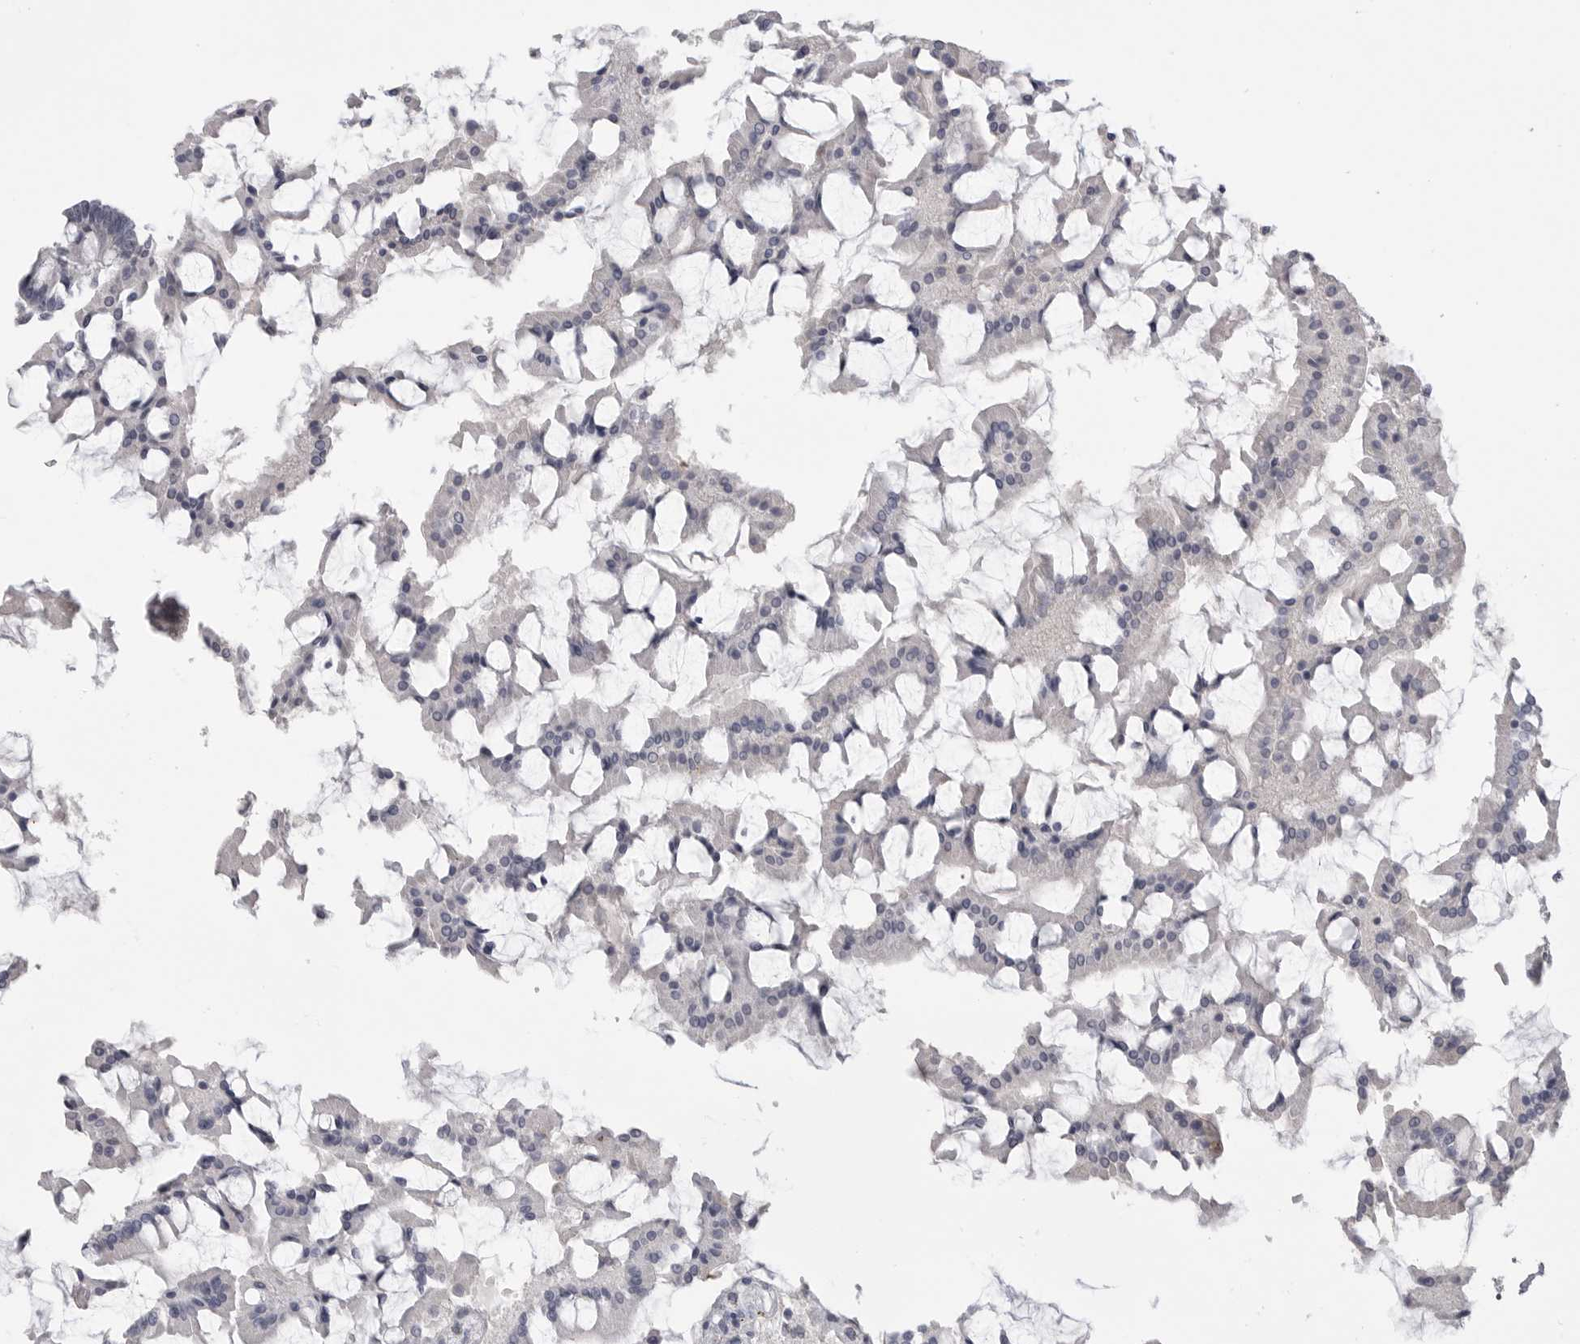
{"staining": {"intensity": "negative", "quantity": "none", "location": "none"}, "tissue": "small intestine", "cell_type": "Glandular cells", "image_type": "normal", "snomed": [{"axis": "morphology", "description": "Normal tissue, NOS"}, {"axis": "topography", "description": "Small intestine"}], "caption": "Immunohistochemistry image of benign small intestine: human small intestine stained with DAB (3,3'-diaminobenzidine) demonstrates no significant protein expression in glandular cells.", "gene": "SERPING1", "patient": {"sex": "male", "age": 41}}